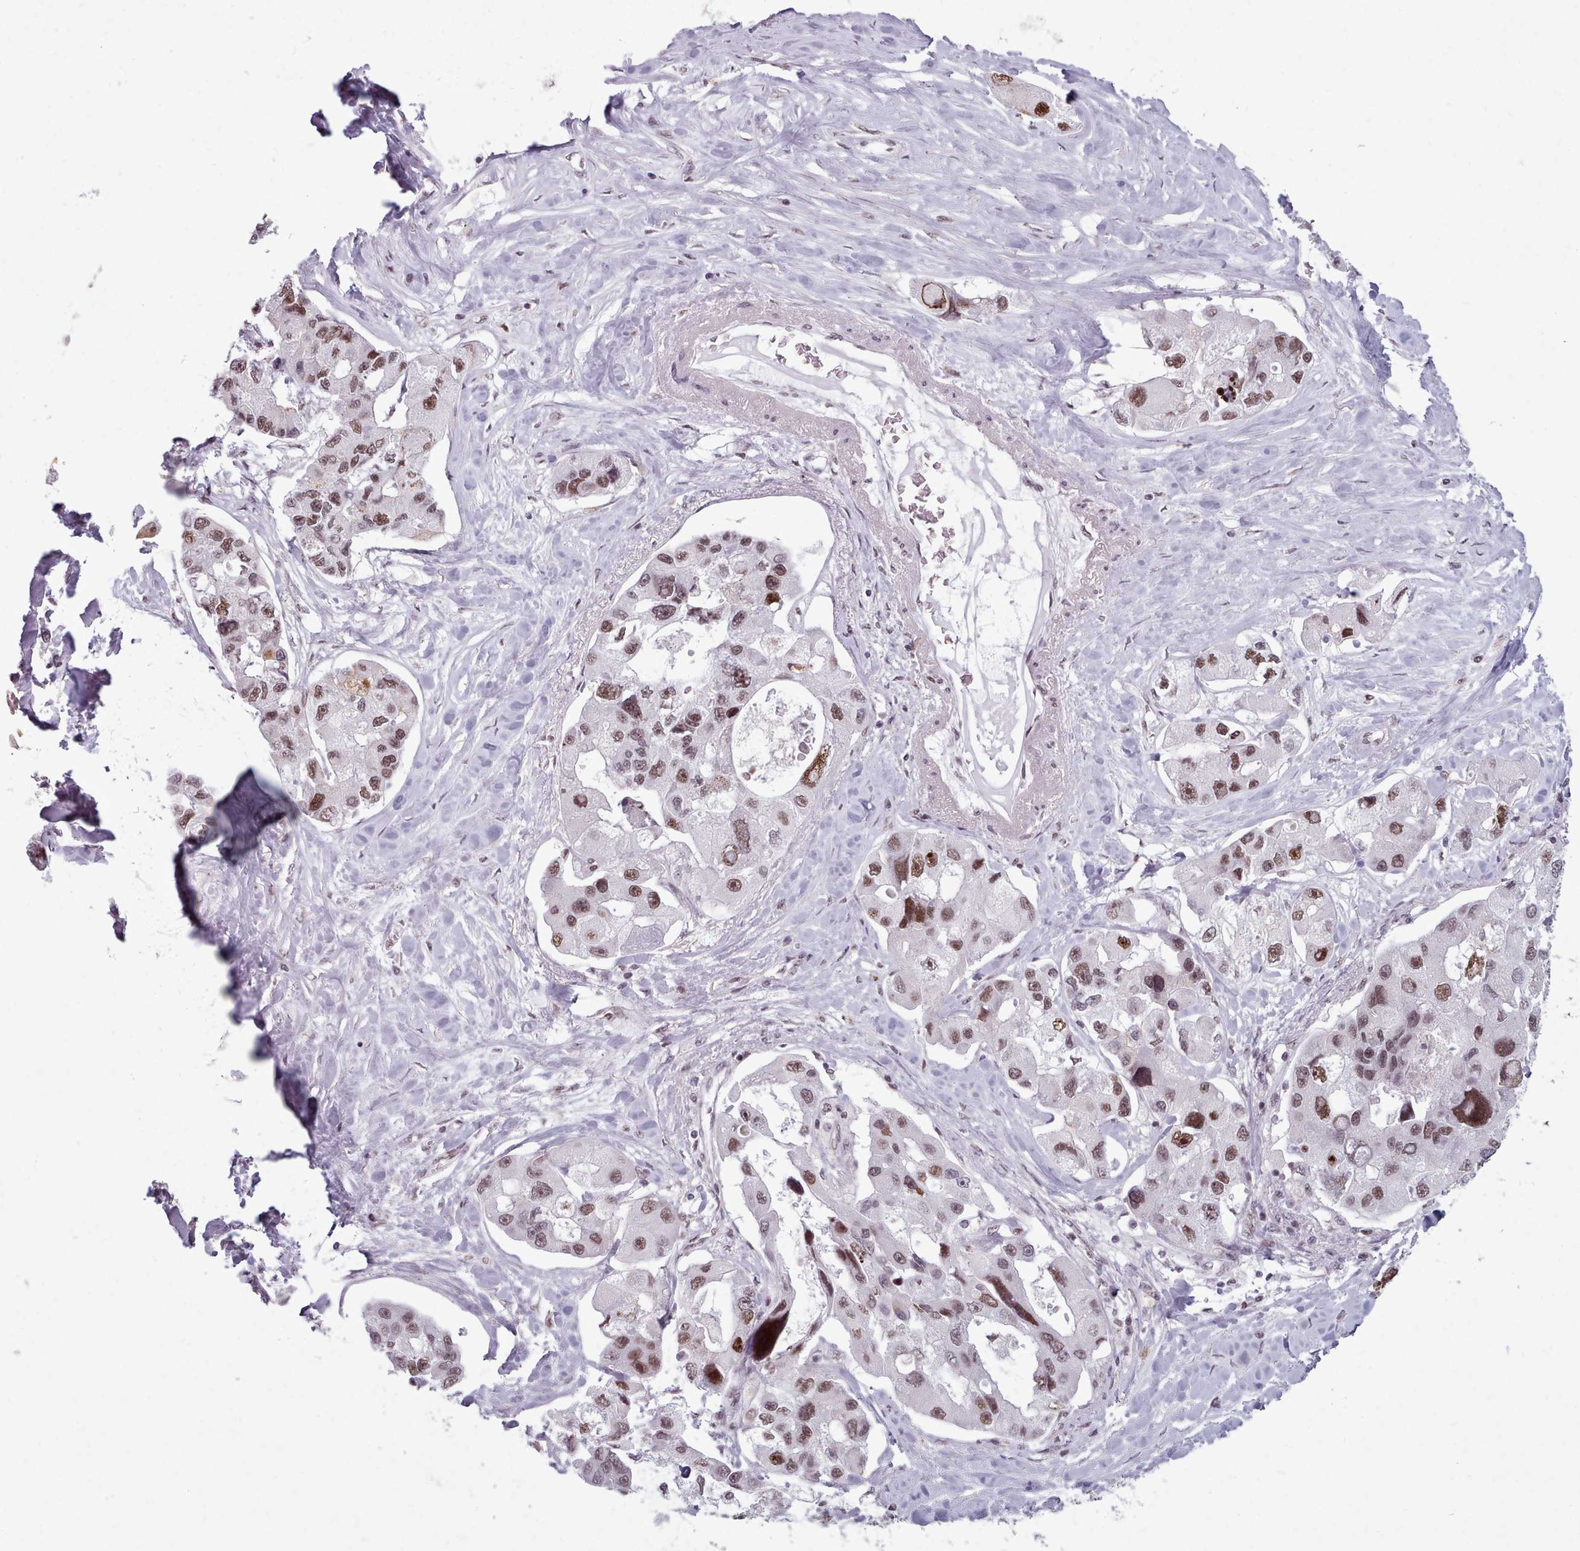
{"staining": {"intensity": "moderate", "quantity": ">75%", "location": "nuclear"}, "tissue": "lung cancer", "cell_type": "Tumor cells", "image_type": "cancer", "snomed": [{"axis": "morphology", "description": "Adenocarcinoma, NOS"}, {"axis": "topography", "description": "Lung"}], "caption": "The histopathology image reveals a brown stain indicating the presence of a protein in the nuclear of tumor cells in adenocarcinoma (lung). The staining was performed using DAB (3,3'-diaminobenzidine), with brown indicating positive protein expression. Nuclei are stained blue with hematoxylin.", "gene": "SRRM1", "patient": {"sex": "female", "age": 54}}